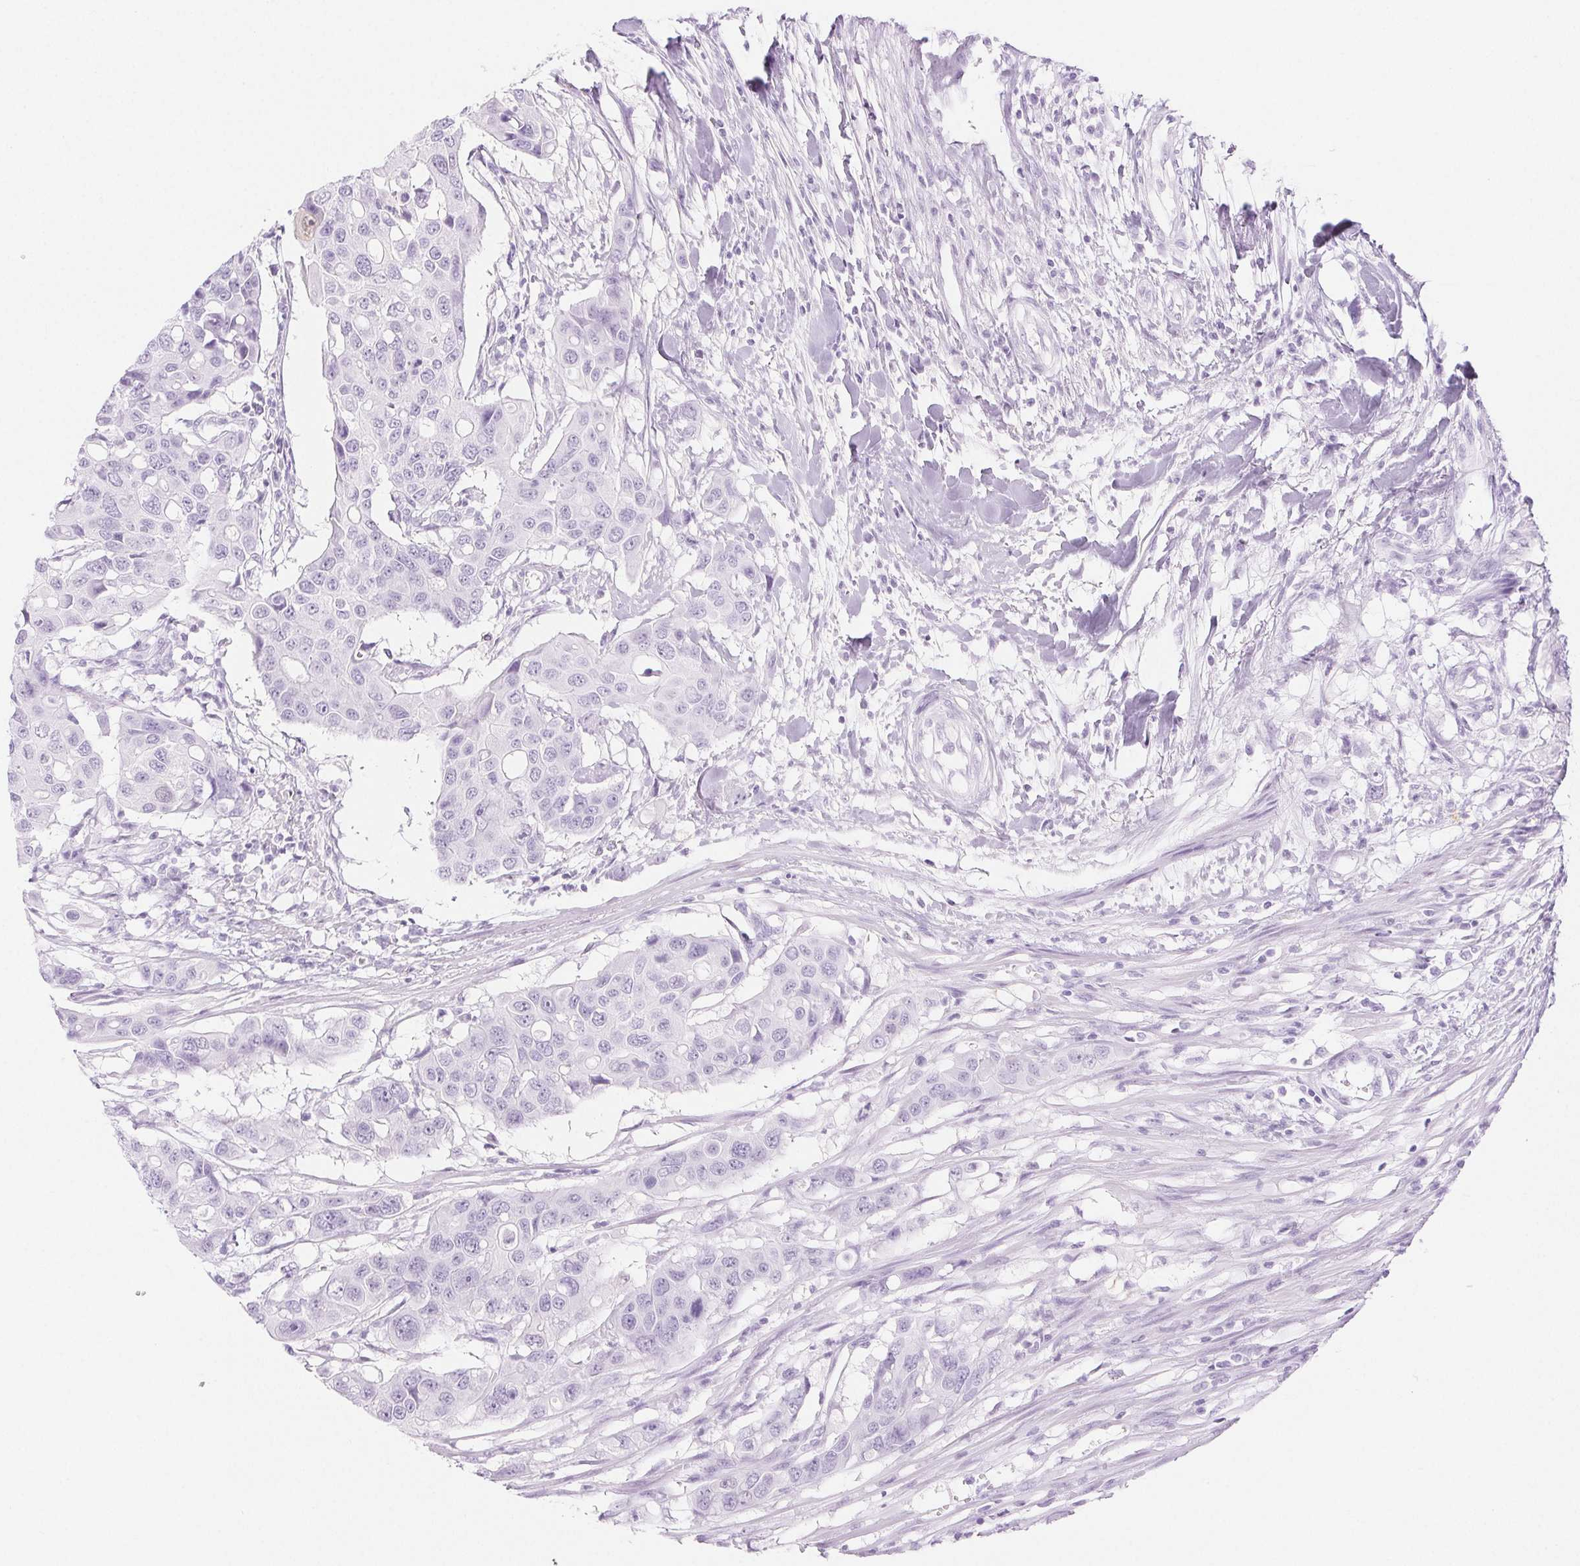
{"staining": {"intensity": "negative", "quantity": "none", "location": "none"}, "tissue": "colorectal cancer", "cell_type": "Tumor cells", "image_type": "cancer", "snomed": [{"axis": "morphology", "description": "Adenocarcinoma, NOS"}, {"axis": "topography", "description": "Colon"}], "caption": "This is a image of immunohistochemistry staining of colorectal adenocarcinoma, which shows no expression in tumor cells.", "gene": "SPRR3", "patient": {"sex": "male", "age": 77}}